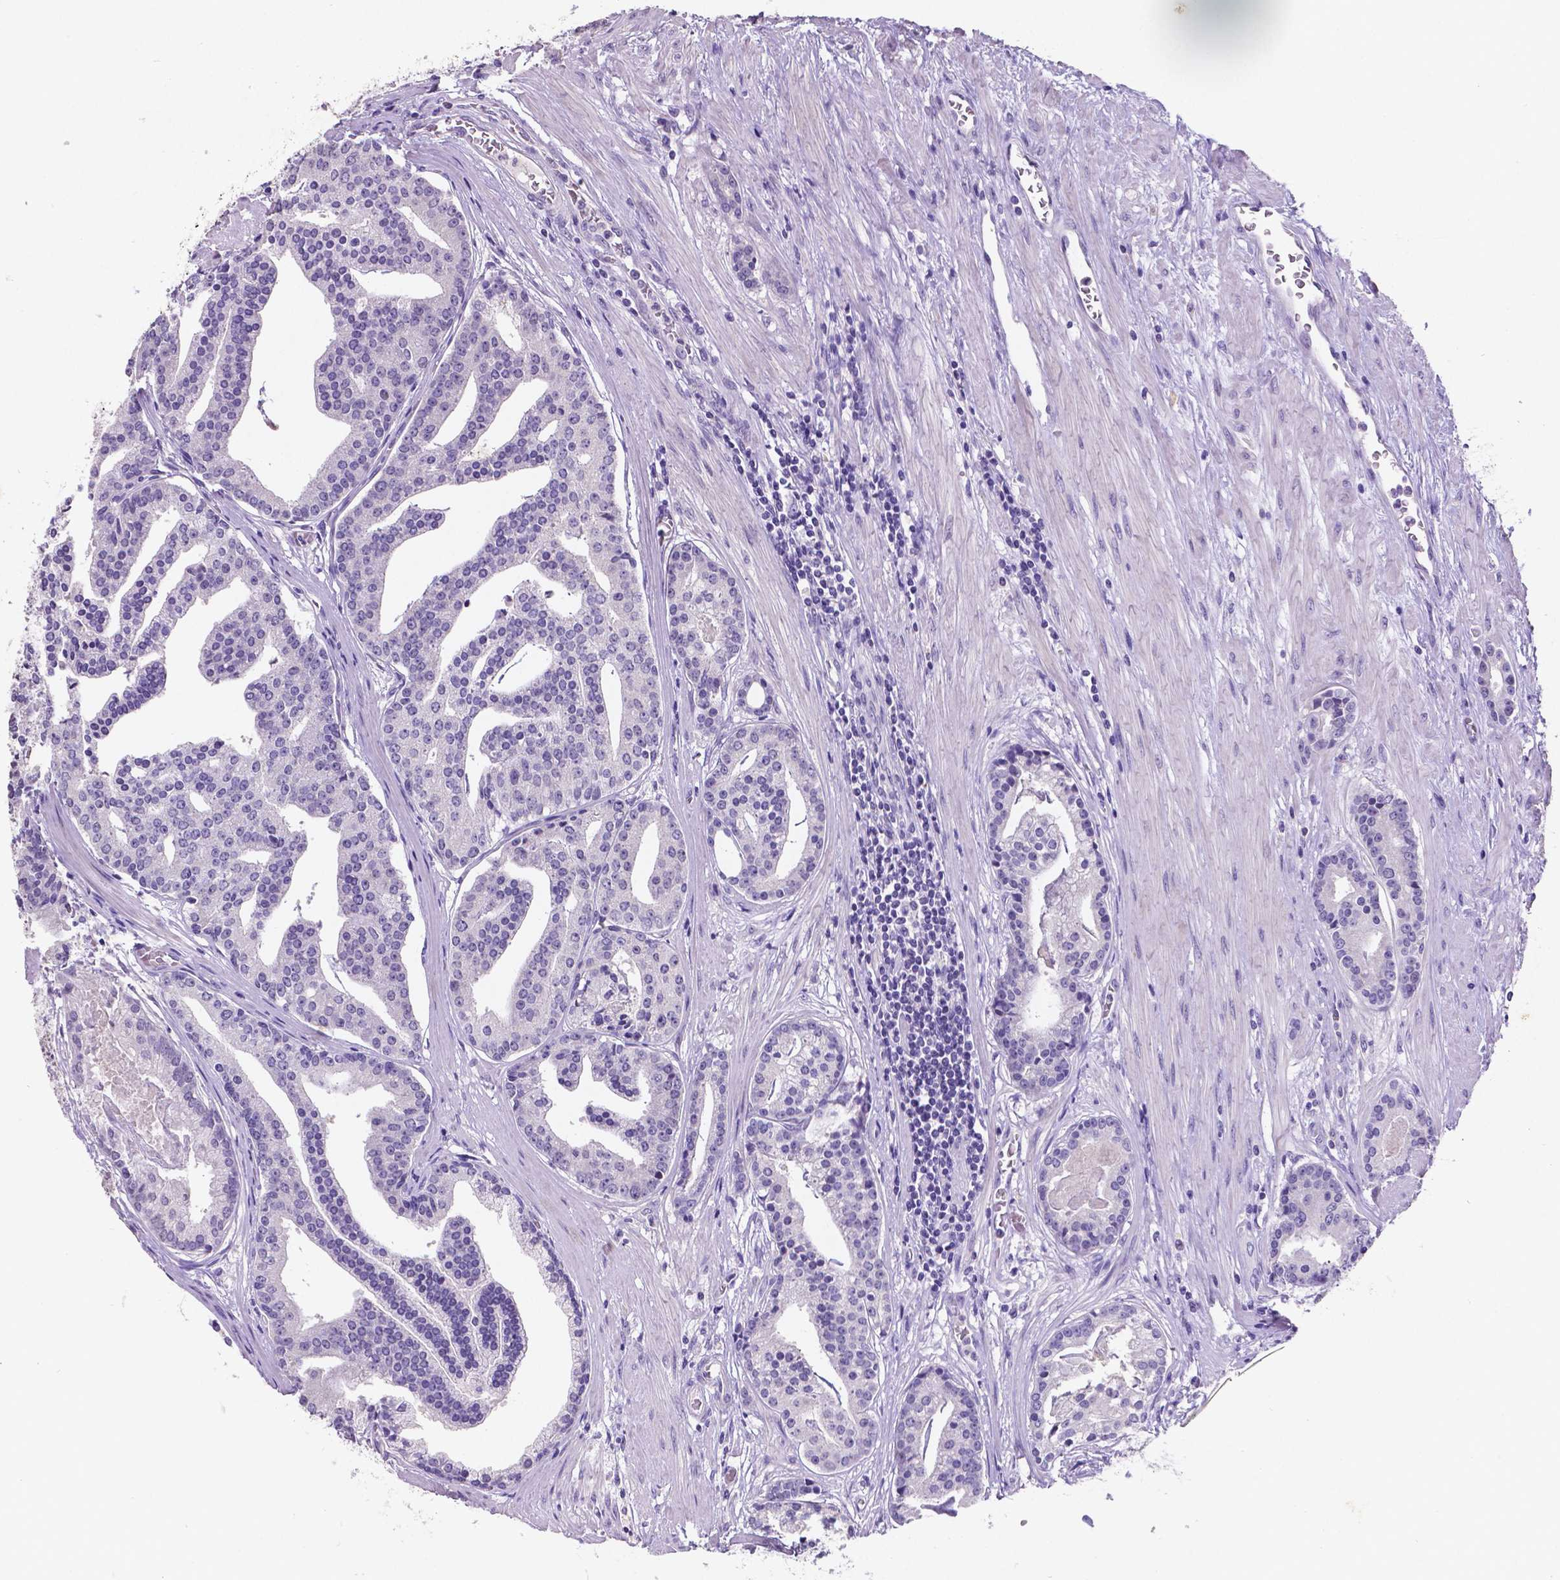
{"staining": {"intensity": "negative", "quantity": "none", "location": "none"}, "tissue": "prostate cancer", "cell_type": "Tumor cells", "image_type": "cancer", "snomed": [{"axis": "morphology", "description": "Adenocarcinoma, NOS"}, {"axis": "topography", "description": "Prostate and seminal vesicle, NOS"}, {"axis": "topography", "description": "Prostate"}], "caption": "Tumor cells show no significant protein expression in adenocarcinoma (prostate).", "gene": "SATB2", "patient": {"sex": "male", "age": 44}}